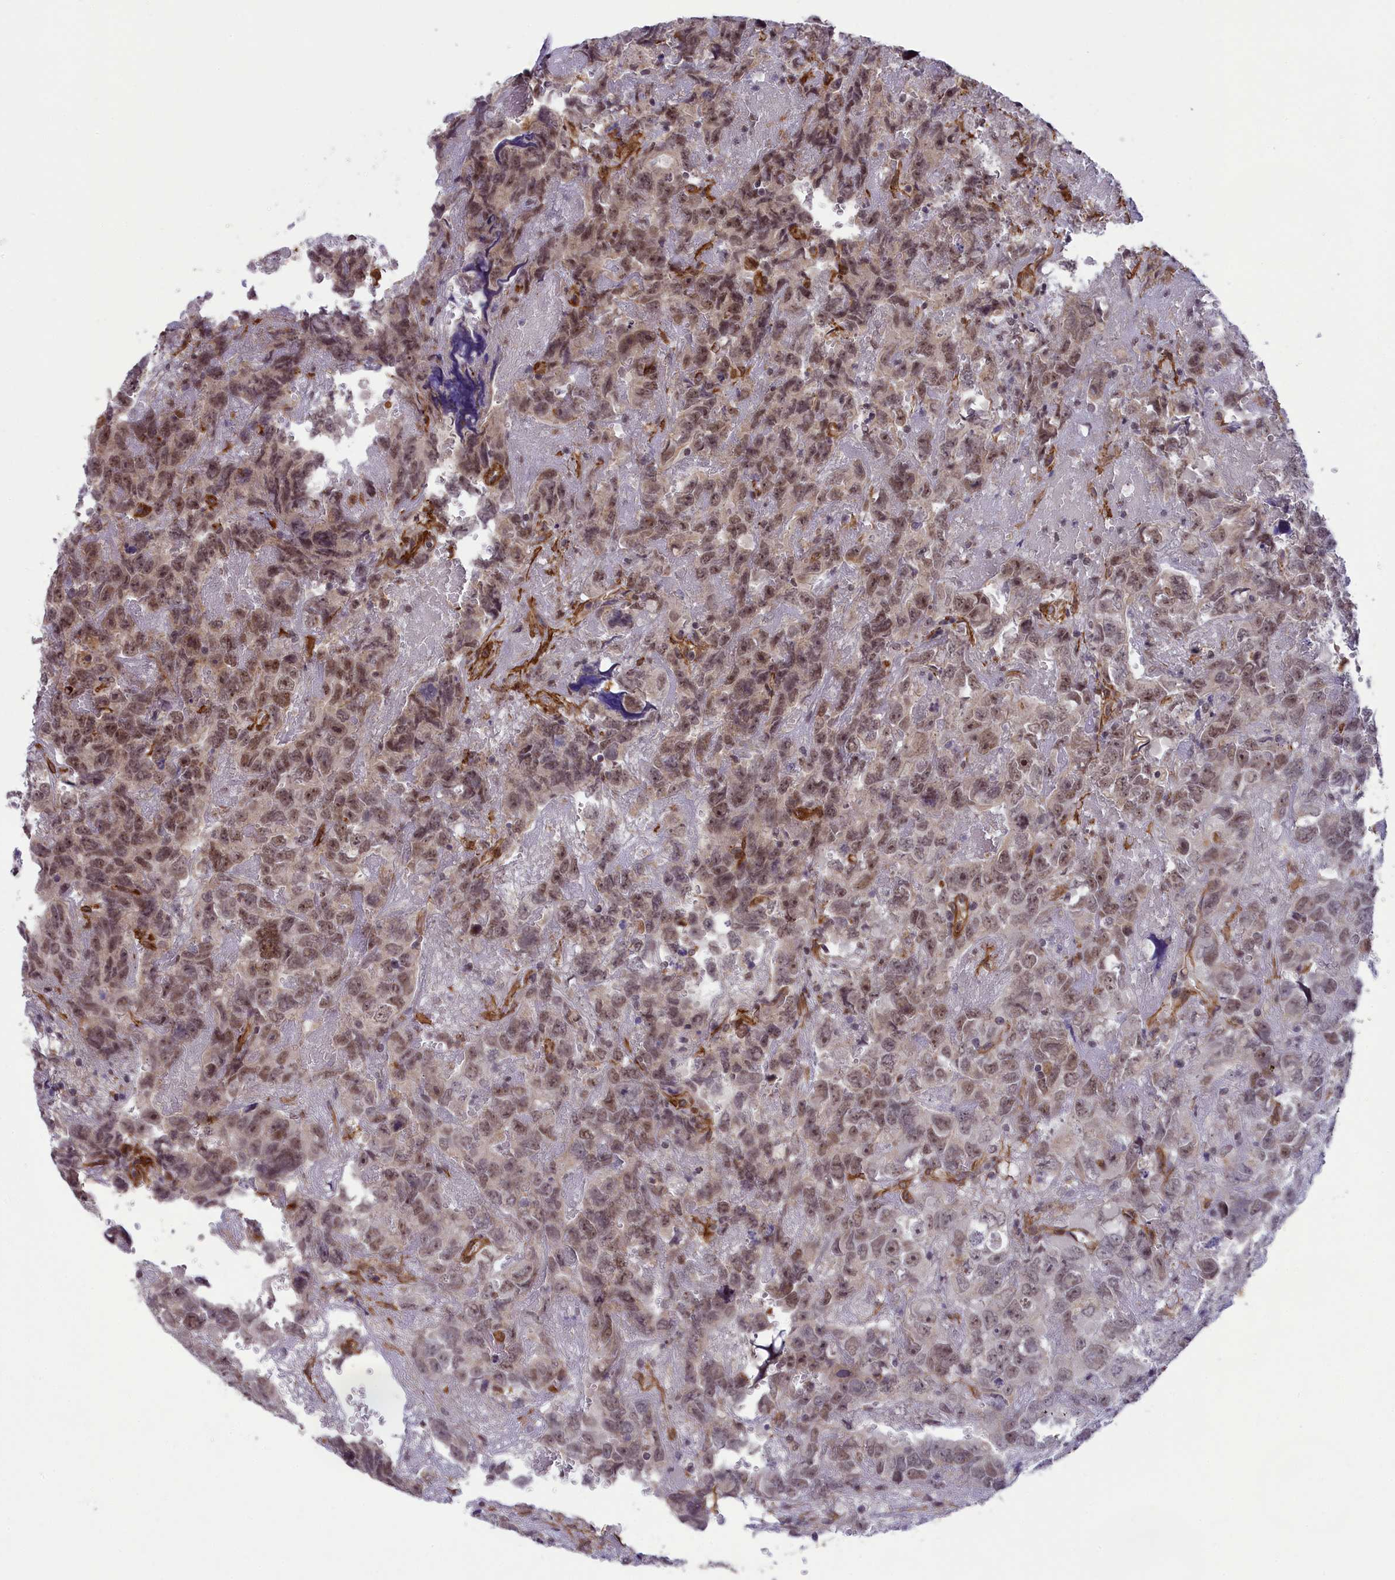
{"staining": {"intensity": "moderate", "quantity": ">75%", "location": "nuclear"}, "tissue": "testis cancer", "cell_type": "Tumor cells", "image_type": "cancer", "snomed": [{"axis": "morphology", "description": "Carcinoma, Embryonal, NOS"}, {"axis": "topography", "description": "Testis"}], "caption": "DAB immunohistochemical staining of human testis embryonal carcinoma shows moderate nuclear protein positivity in approximately >75% of tumor cells.", "gene": "TNS1", "patient": {"sex": "male", "age": 45}}